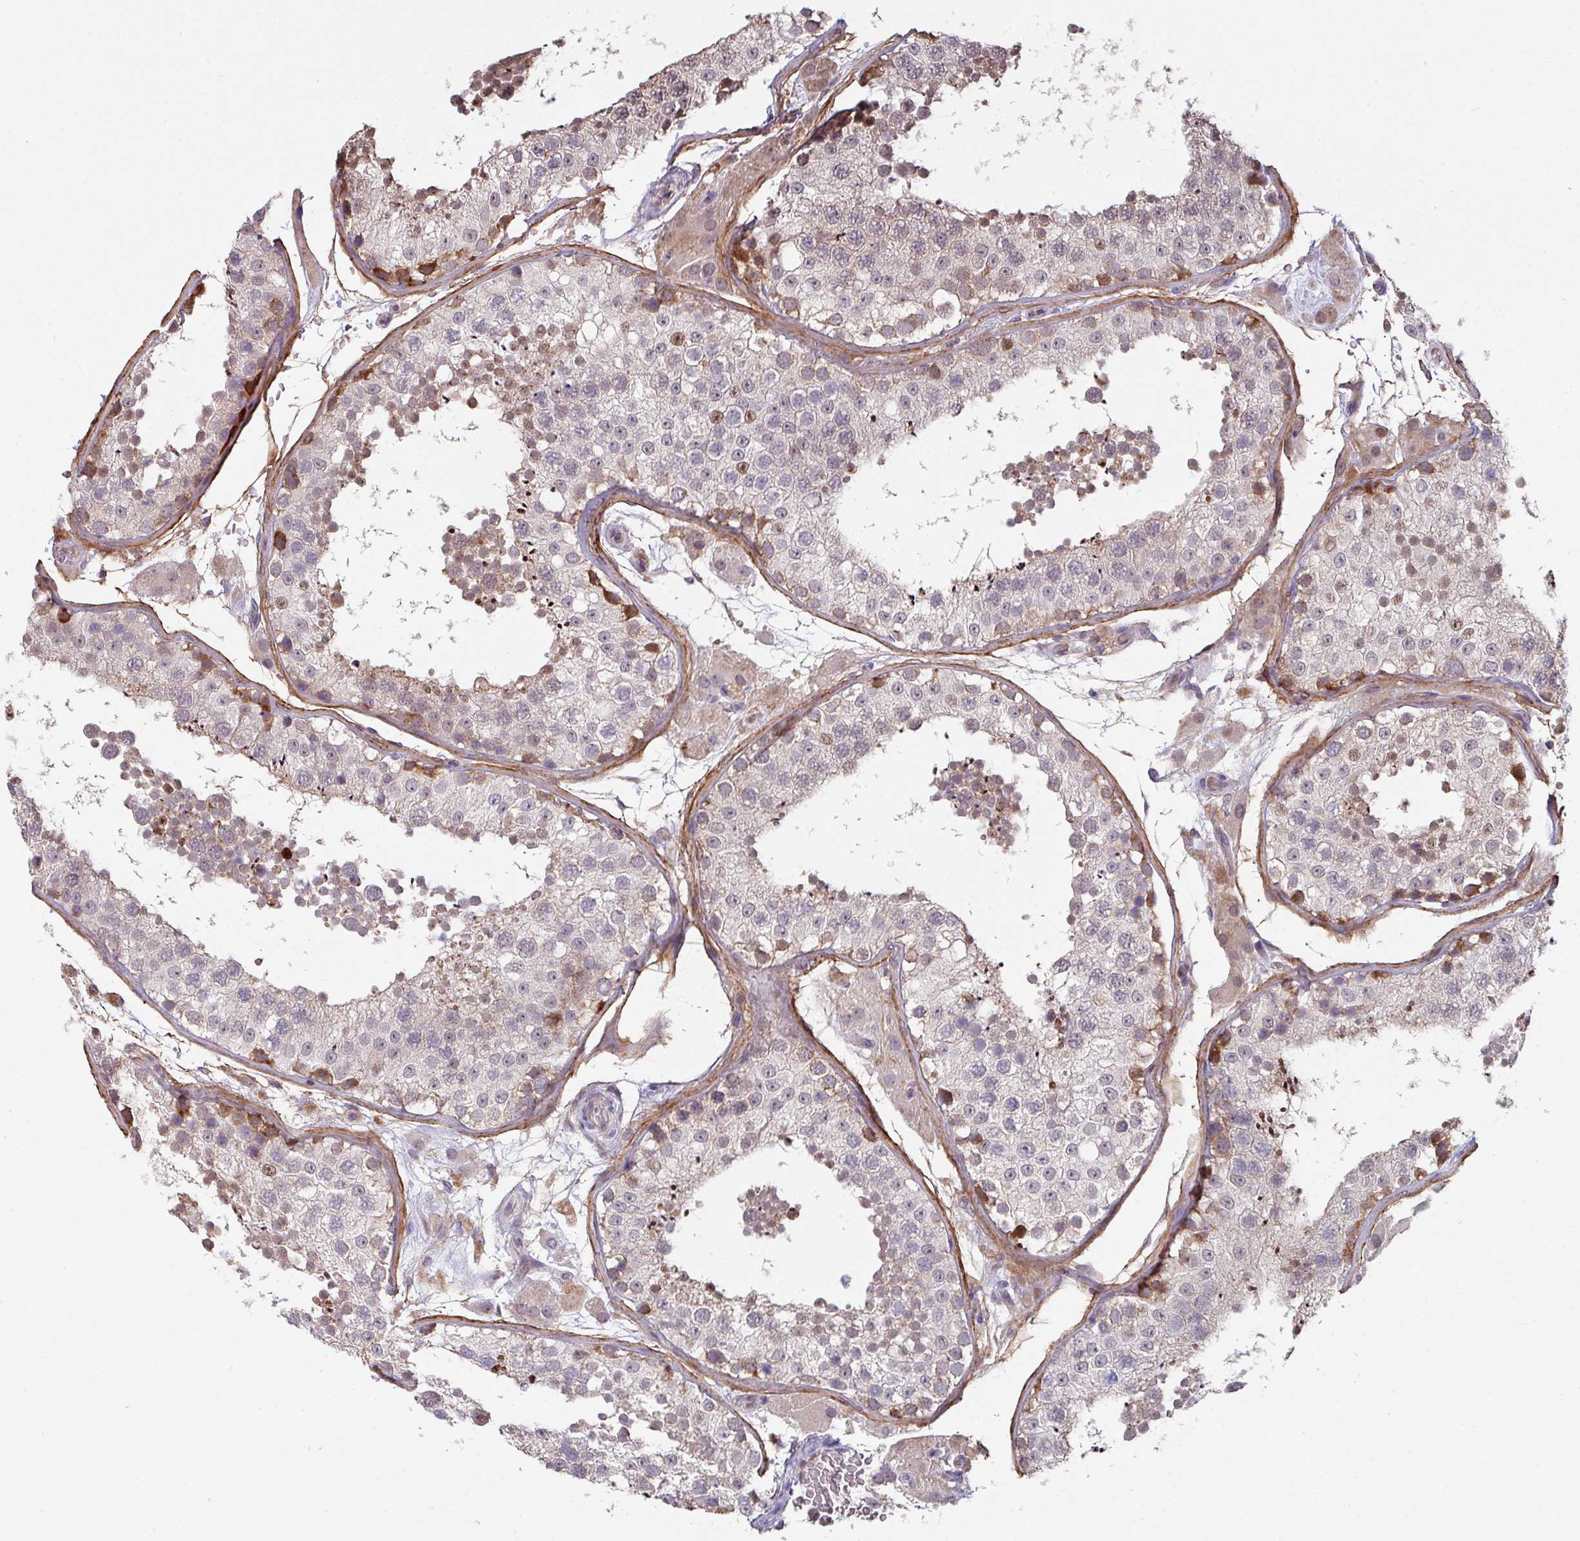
{"staining": {"intensity": "strong", "quantity": "<25%", "location": "cytoplasmic/membranous"}, "tissue": "testis", "cell_type": "Cells in seminiferous ducts", "image_type": "normal", "snomed": [{"axis": "morphology", "description": "Normal tissue, NOS"}, {"axis": "topography", "description": "Testis"}], "caption": "Benign testis exhibits strong cytoplasmic/membranous expression in approximately <25% of cells in seminiferous ducts, visualized by immunohistochemistry.", "gene": "C2orf16", "patient": {"sex": "male", "age": 26}}